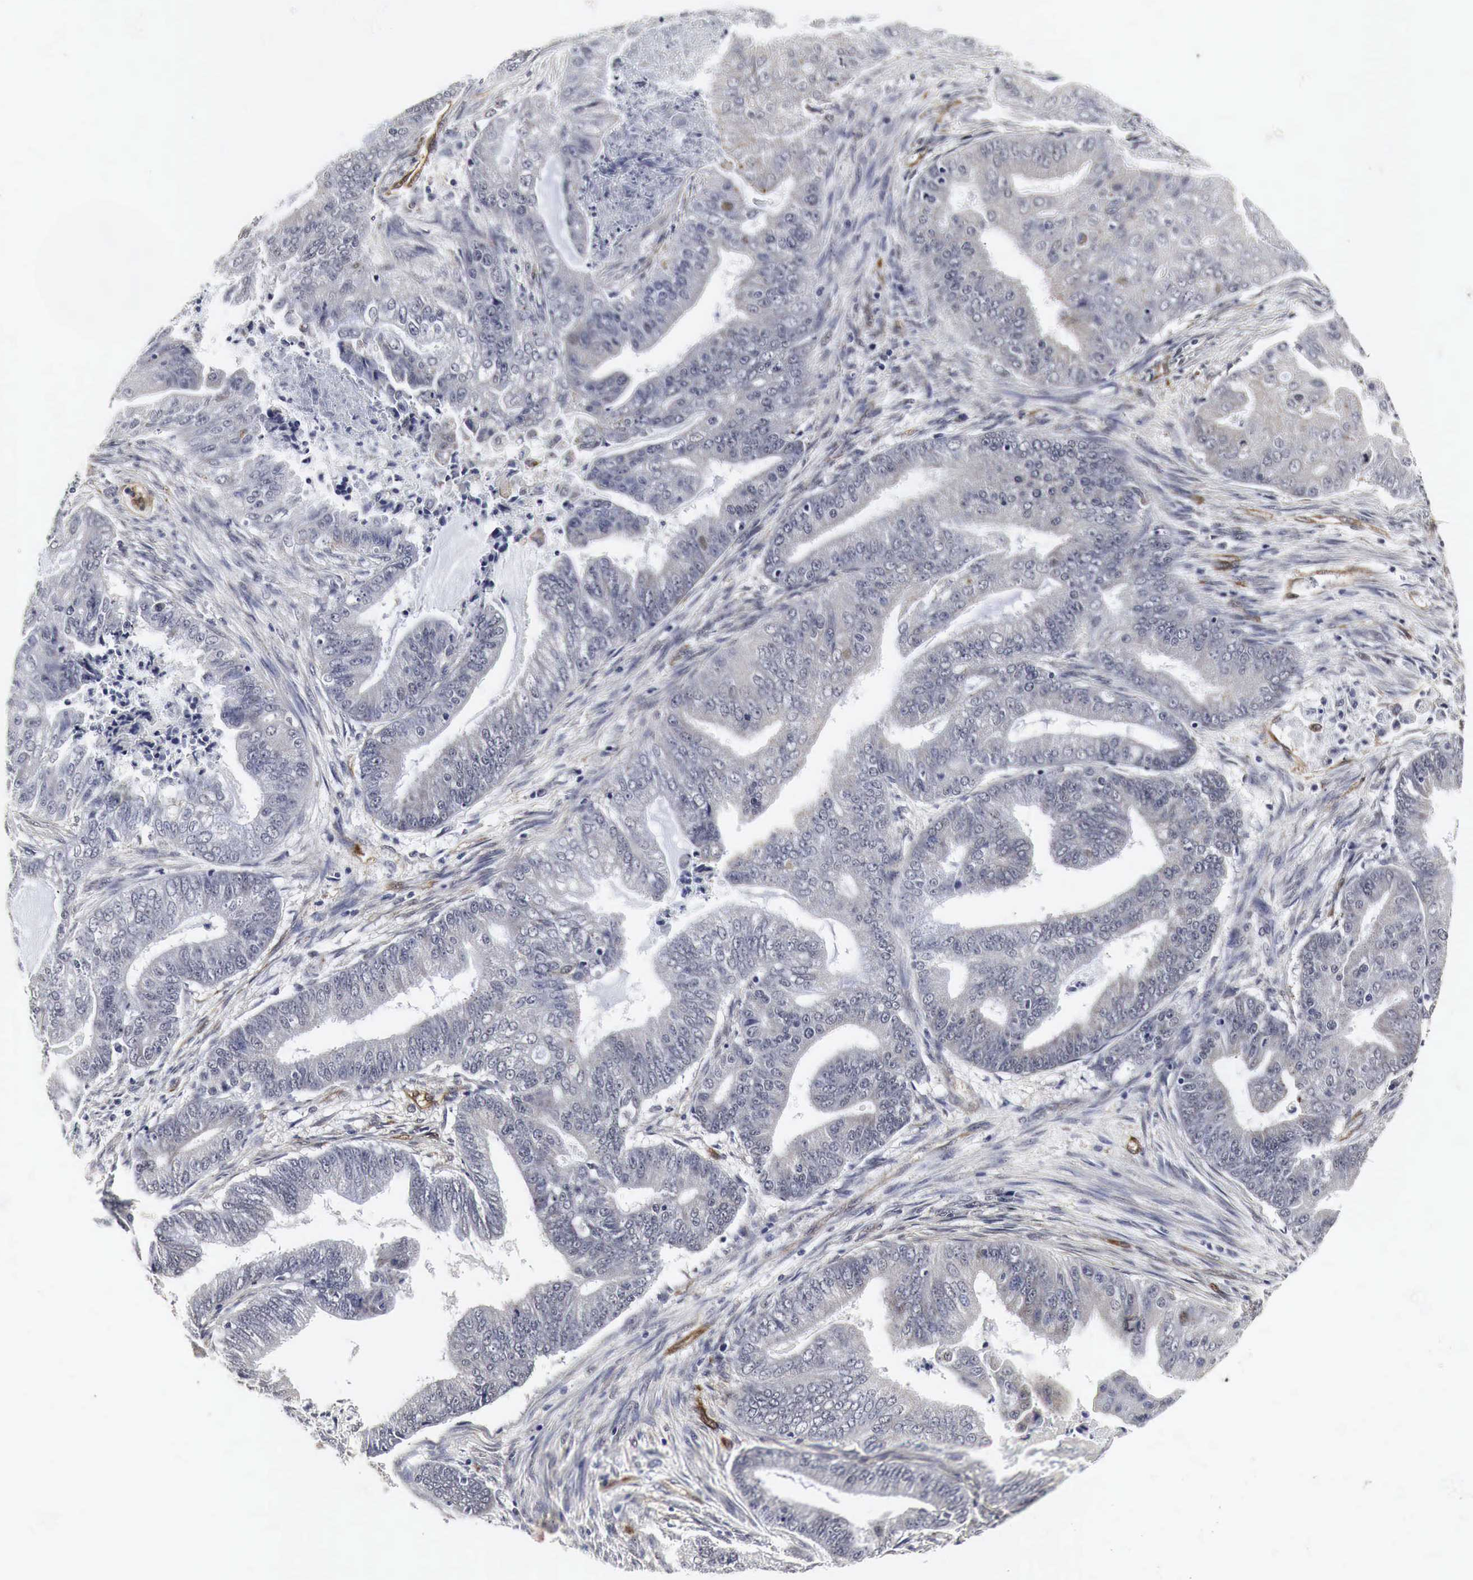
{"staining": {"intensity": "negative", "quantity": "none", "location": "none"}, "tissue": "endometrial cancer", "cell_type": "Tumor cells", "image_type": "cancer", "snomed": [{"axis": "morphology", "description": "Adenocarcinoma, NOS"}, {"axis": "topography", "description": "Endometrium"}], "caption": "DAB (3,3'-diaminobenzidine) immunohistochemical staining of adenocarcinoma (endometrial) exhibits no significant positivity in tumor cells.", "gene": "SPIN1", "patient": {"sex": "female", "age": 63}}